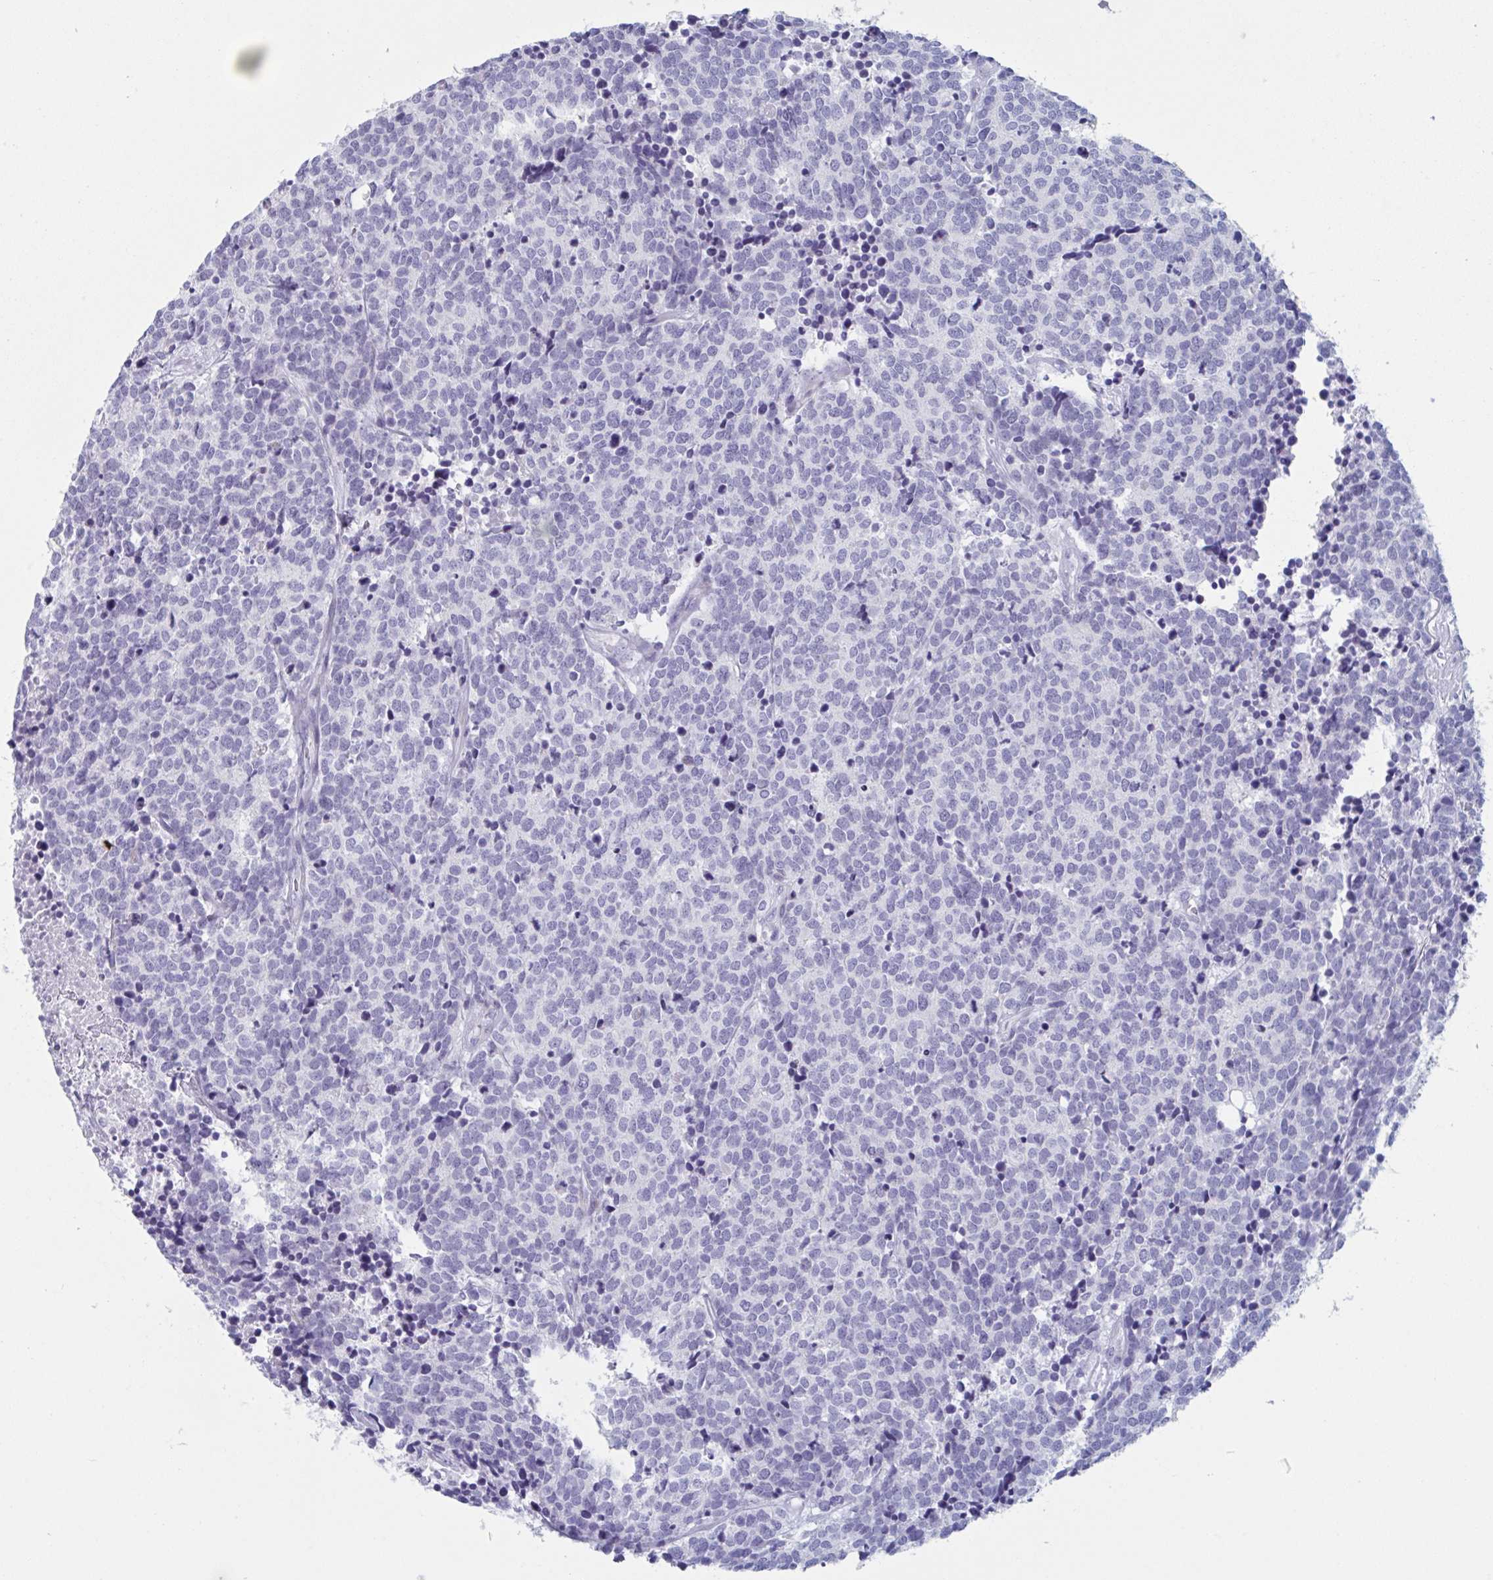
{"staining": {"intensity": "negative", "quantity": "none", "location": "none"}, "tissue": "carcinoid", "cell_type": "Tumor cells", "image_type": "cancer", "snomed": [{"axis": "morphology", "description": "Carcinoid, malignant, NOS"}, {"axis": "topography", "description": "Skin"}], "caption": "Carcinoid (malignant) stained for a protein using IHC reveals no expression tumor cells.", "gene": "HSD11B2", "patient": {"sex": "female", "age": 79}}